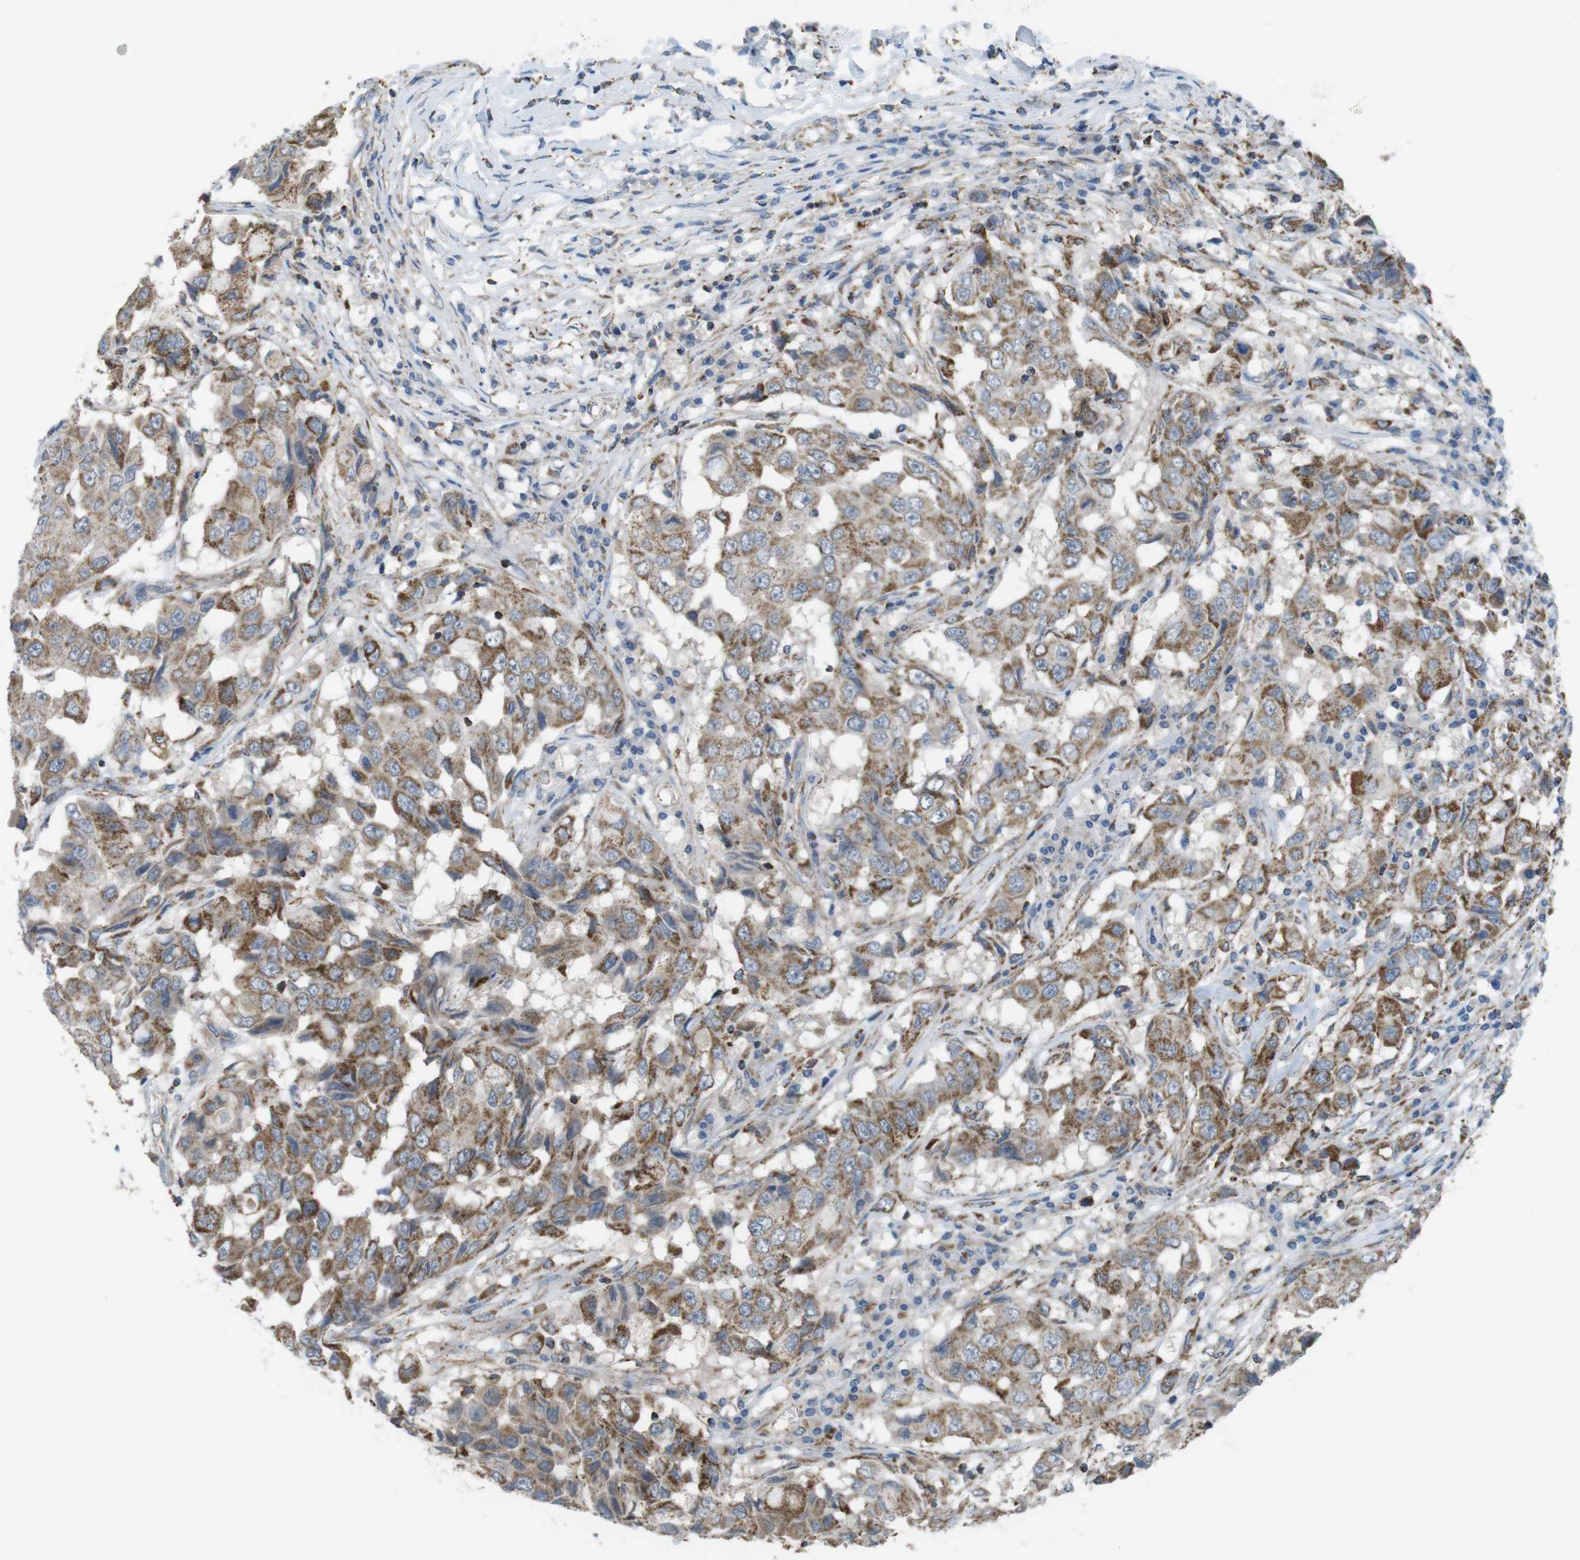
{"staining": {"intensity": "moderate", "quantity": ">75%", "location": "cytoplasmic/membranous"}, "tissue": "breast cancer", "cell_type": "Tumor cells", "image_type": "cancer", "snomed": [{"axis": "morphology", "description": "Duct carcinoma"}, {"axis": "topography", "description": "Breast"}], "caption": "The photomicrograph reveals staining of breast cancer, revealing moderate cytoplasmic/membranous protein staining (brown color) within tumor cells.", "gene": "GRIK2", "patient": {"sex": "female", "age": 27}}